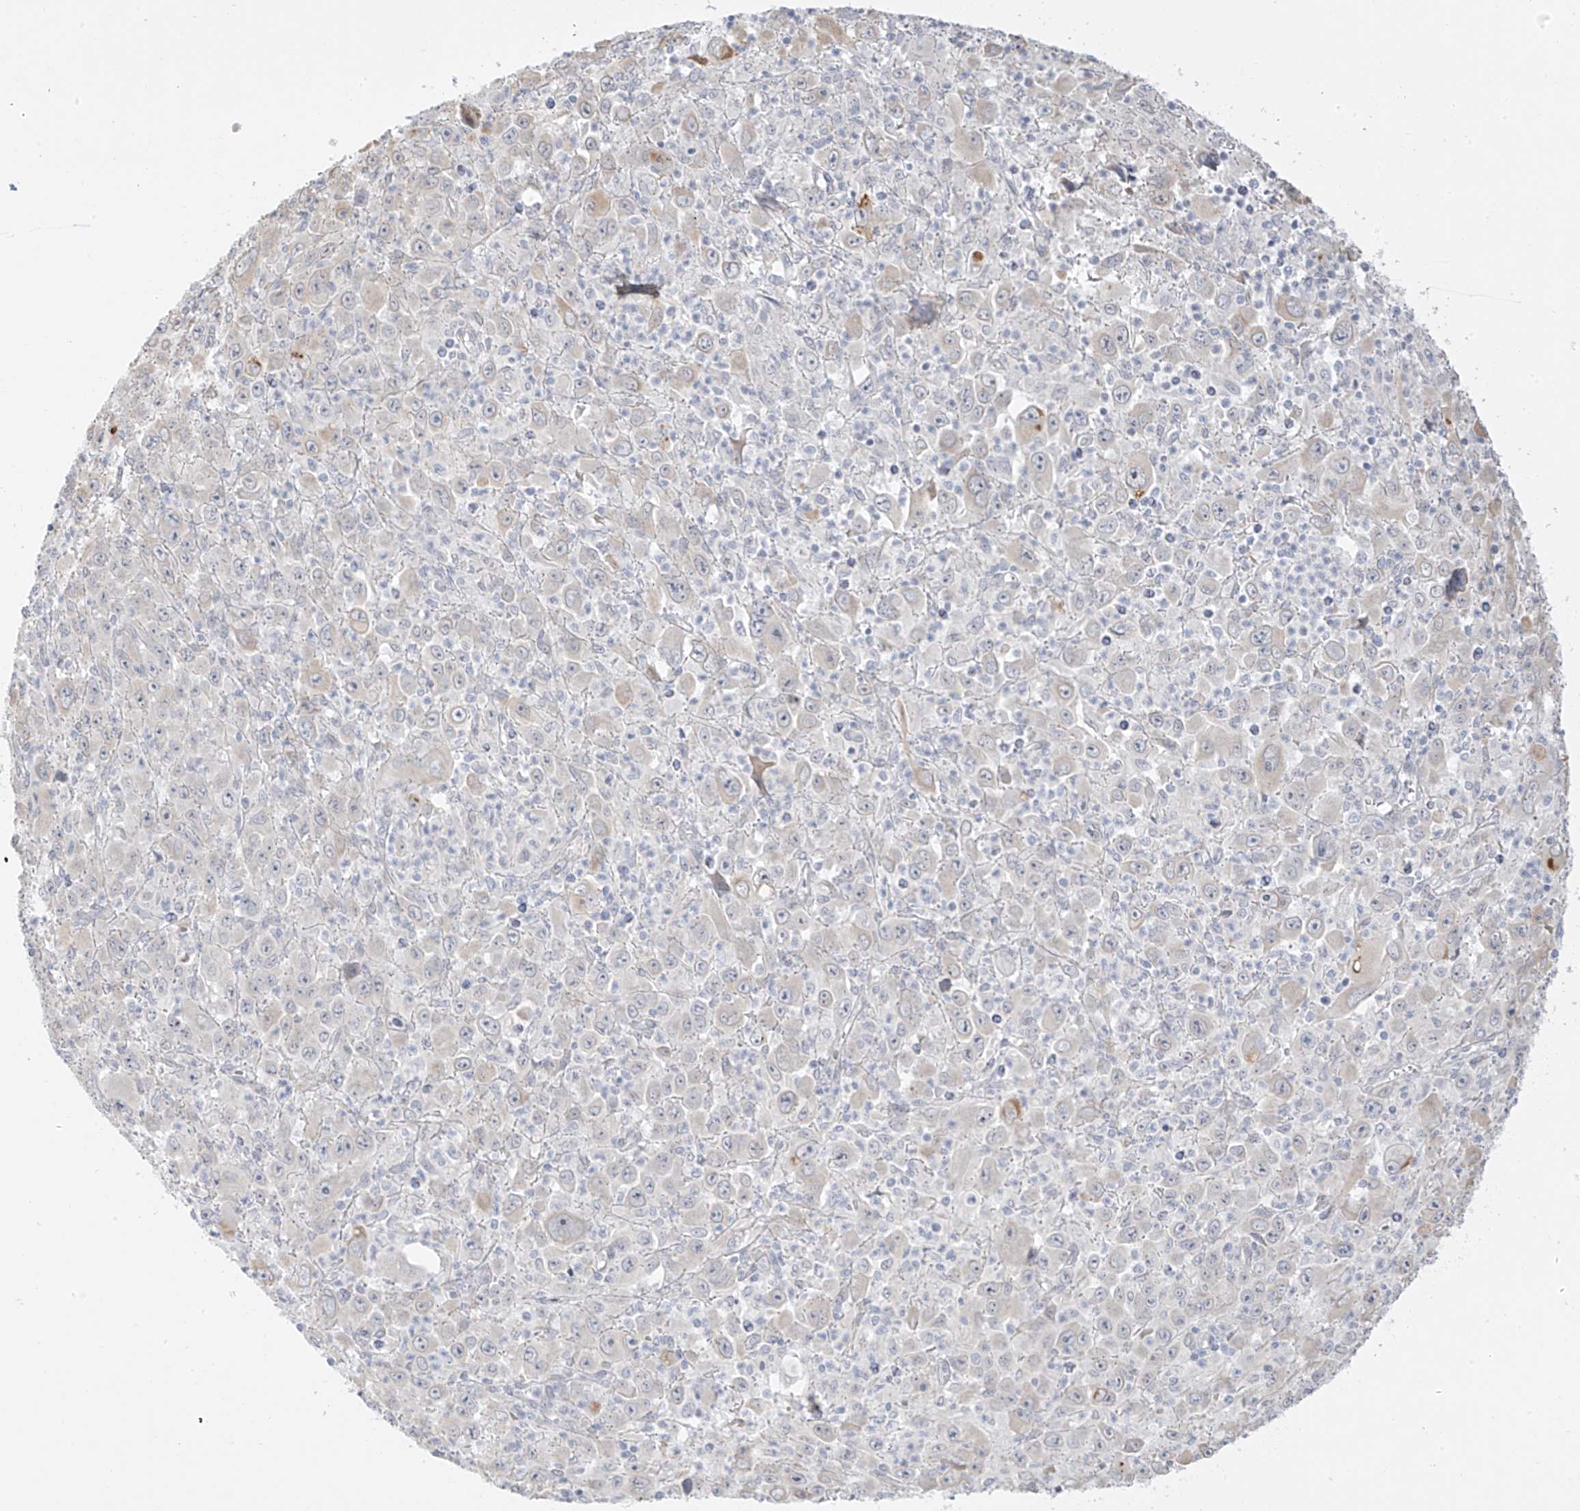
{"staining": {"intensity": "negative", "quantity": "none", "location": "none"}, "tissue": "melanoma", "cell_type": "Tumor cells", "image_type": "cancer", "snomed": [{"axis": "morphology", "description": "Malignant melanoma, Metastatic site"}, {"axis": "topography", "description": "Skin"}], "caption": "Protein analysis of melanoma demonstrates no significant staining in tumor cells.", "gene": "DCDC2", "patient": {"sex": "female", "age": 56}}